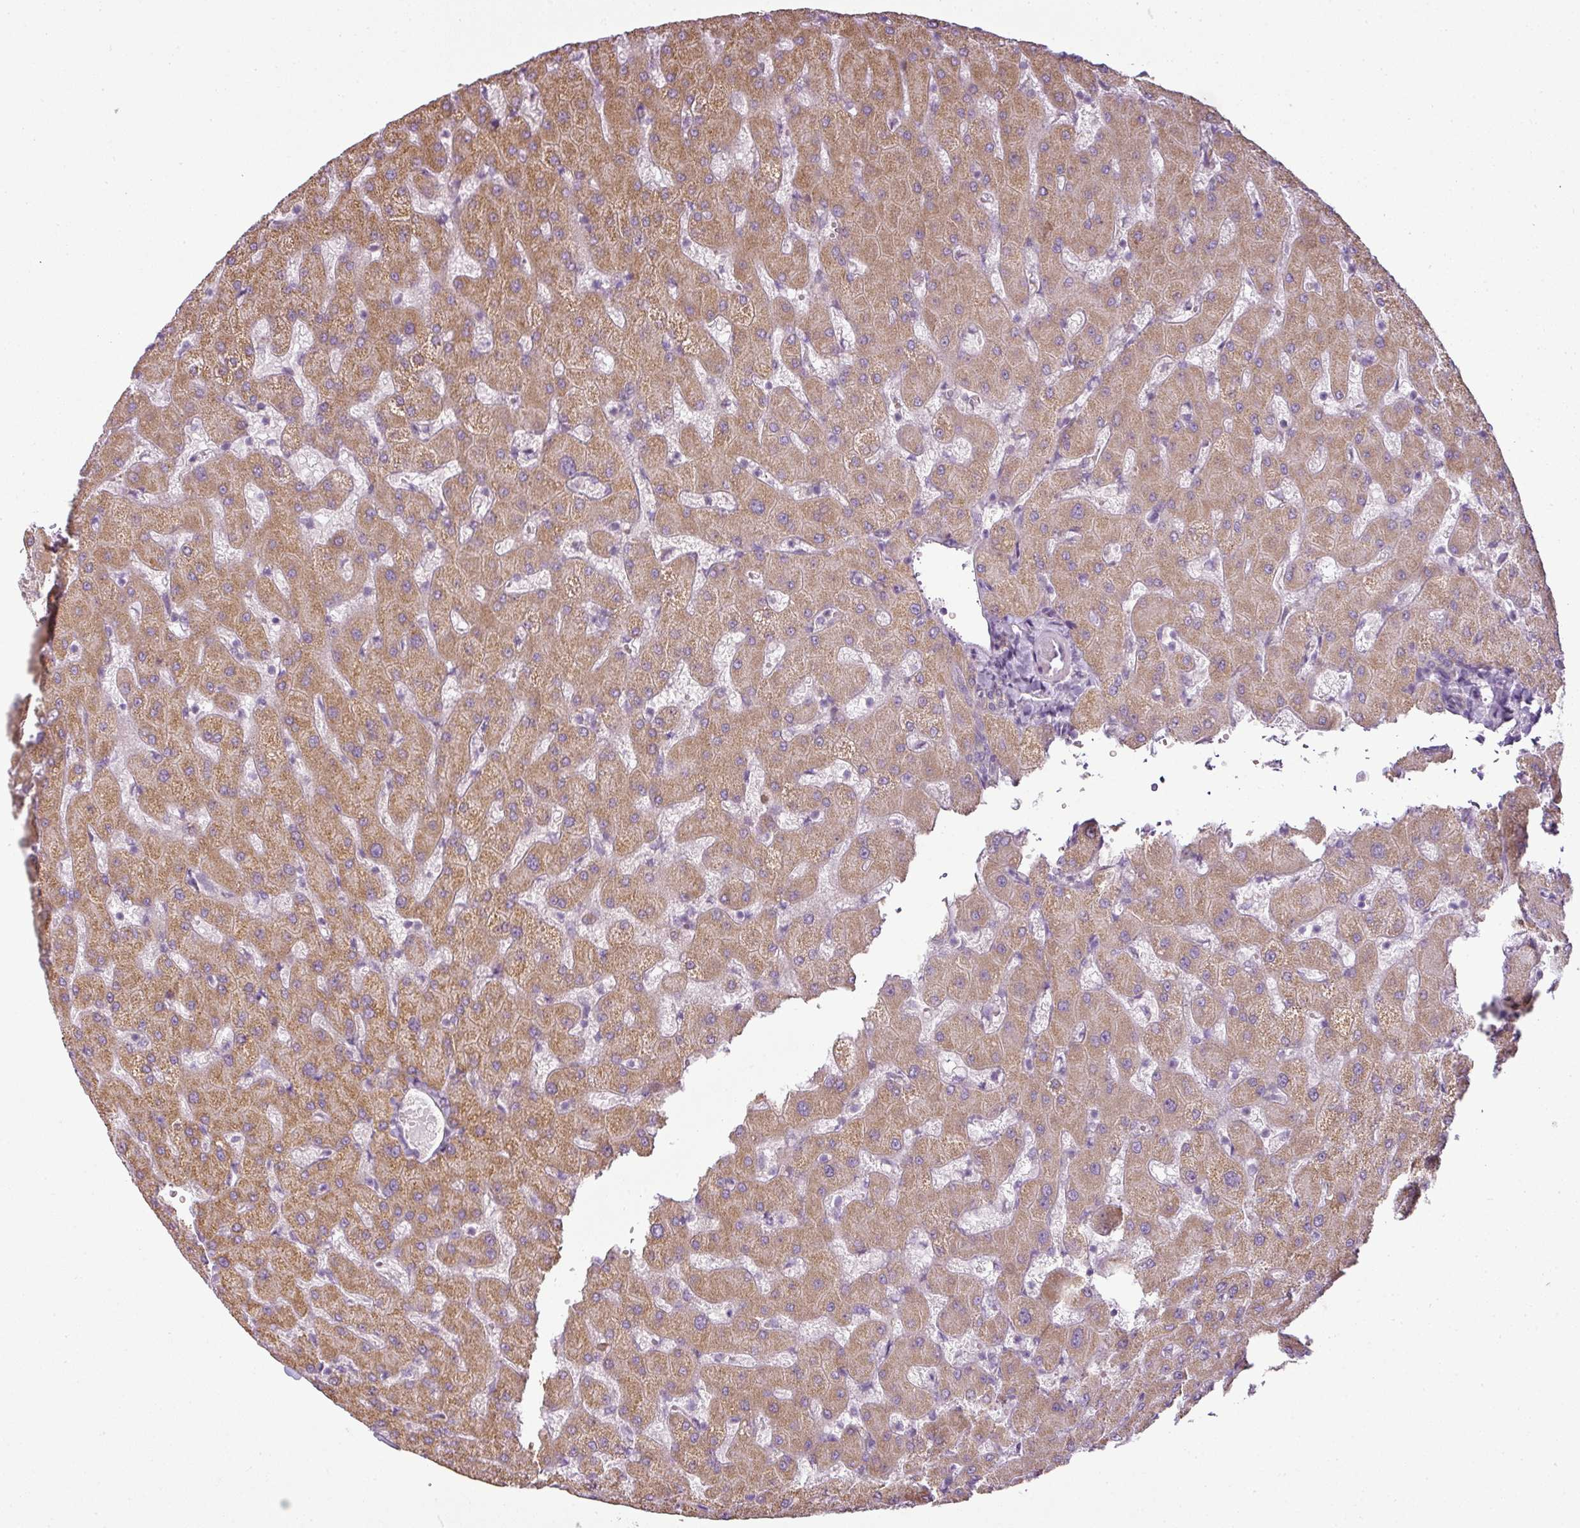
{"staining": {"intensity": "negative", "quantity": "none", "location": "none"}, "tissue": "liver", "cell_type": "Cholangiocytes", "image_type": "normal", "snomed": [{"axis": "morphology", "description": "Normal tissue, NOS"}, {"axis": "topography", "description": "Liver"}], "caption": "A high-resolution image shows immunohistochemistry staining of unremarkable liver, which exhibits no significant expression in cholangiocytes.", "gene": "LY75", "patient": {"sex": "female", "age": 63}}